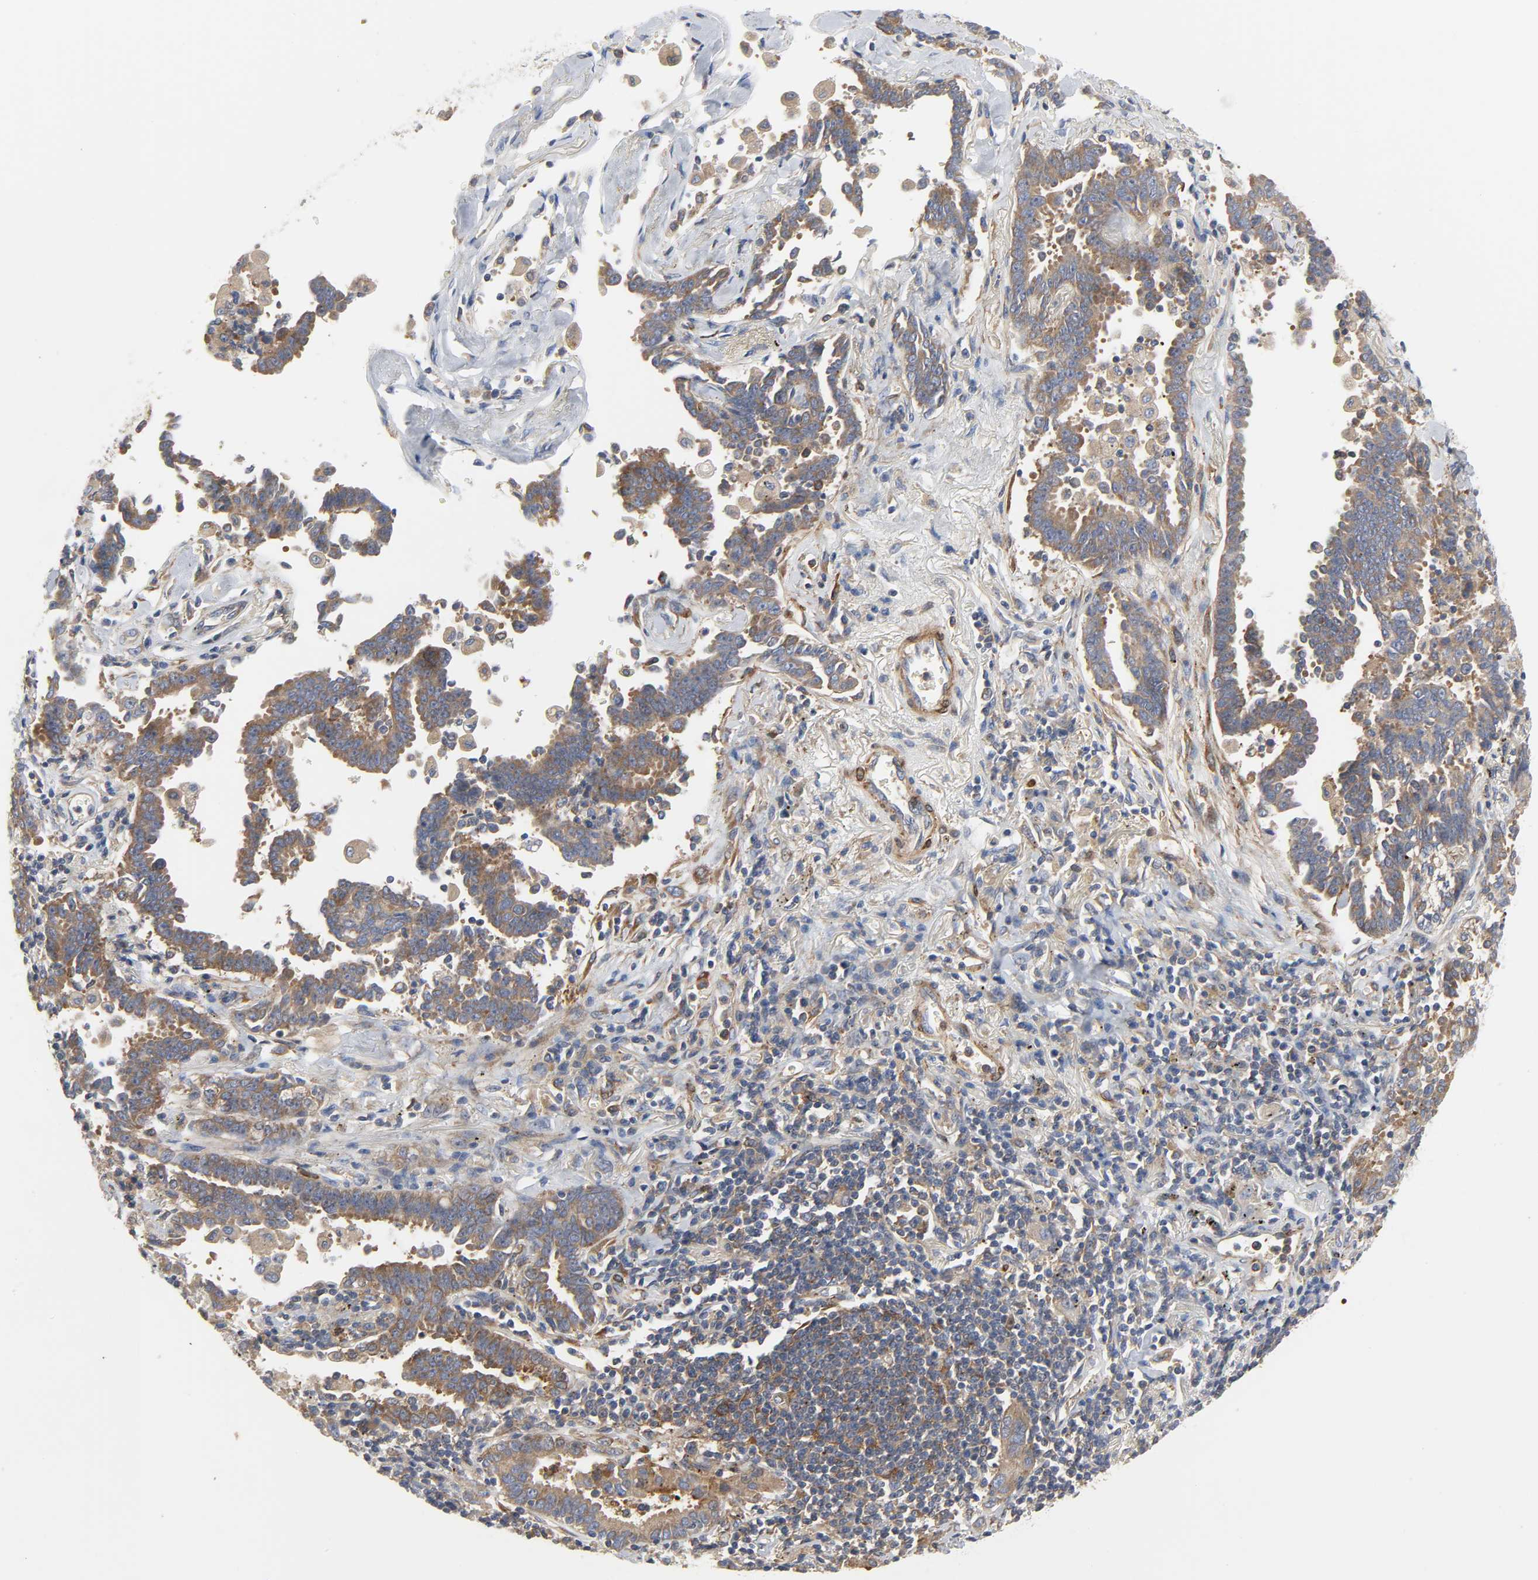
{"staining": {"intensity": "weak", "quantity": ">75%", "location": "cytoplasmic/membranous"}, "tissue": "lung cancer", "cell_type": "Tumor cells", "image_type": "cancer", "snomed": [{"axis": "morphology", "description": "Adenocarcinoma, NOS"}, {"axis": "topography", "description": "Lung"}], "caption": "Approximately >75% of tumor cells in human lung cancer show weak cytoplasmic/membranous protein positivity as visualized by brown immunohistochemical staining.", "gene": "ARHGAP1", "patient": {"sex": "female", "age": 64}}